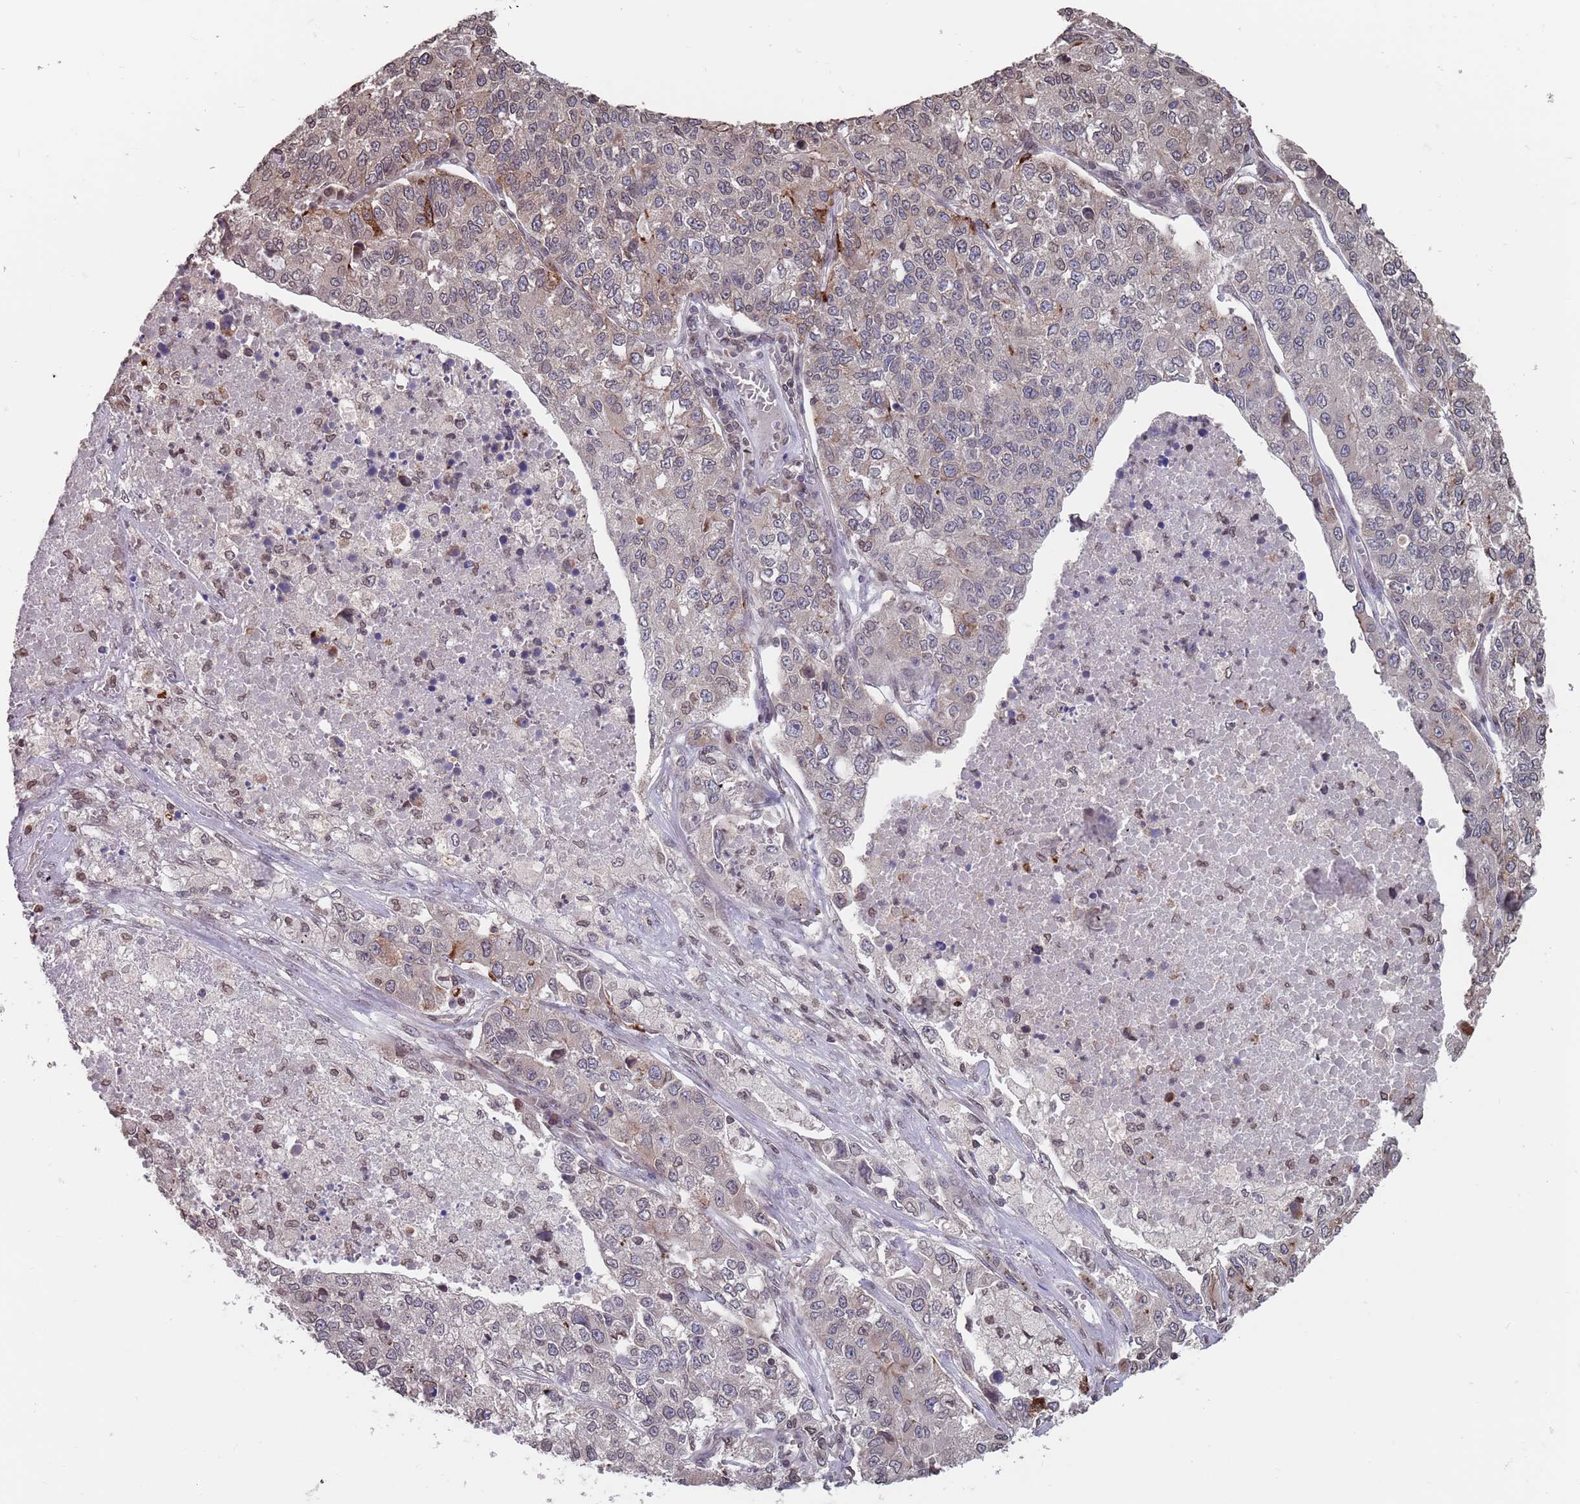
{"staining": {"intensity": "moderate", "quantity": "<25%", "location": "cytoplasmic/membranous"}, "tissue": "lung cancer", "cell_type": "Tumor cells", "image_type": "cancer", "snomed": [{"axis": "morphology", "description": "Adenocarcinoma, NOS"}, {"axis": "topography", "description": "Lung"}], "caption": "Immunohistochemistry (IHC) of human lung cancer (adenocarcinoma) shows low levels of moderate cytoplasmic/membranous staining in about <25% of tumor cells.", "gene": "SDHAF3", "patient": {"sex": "male", "age": 49}}